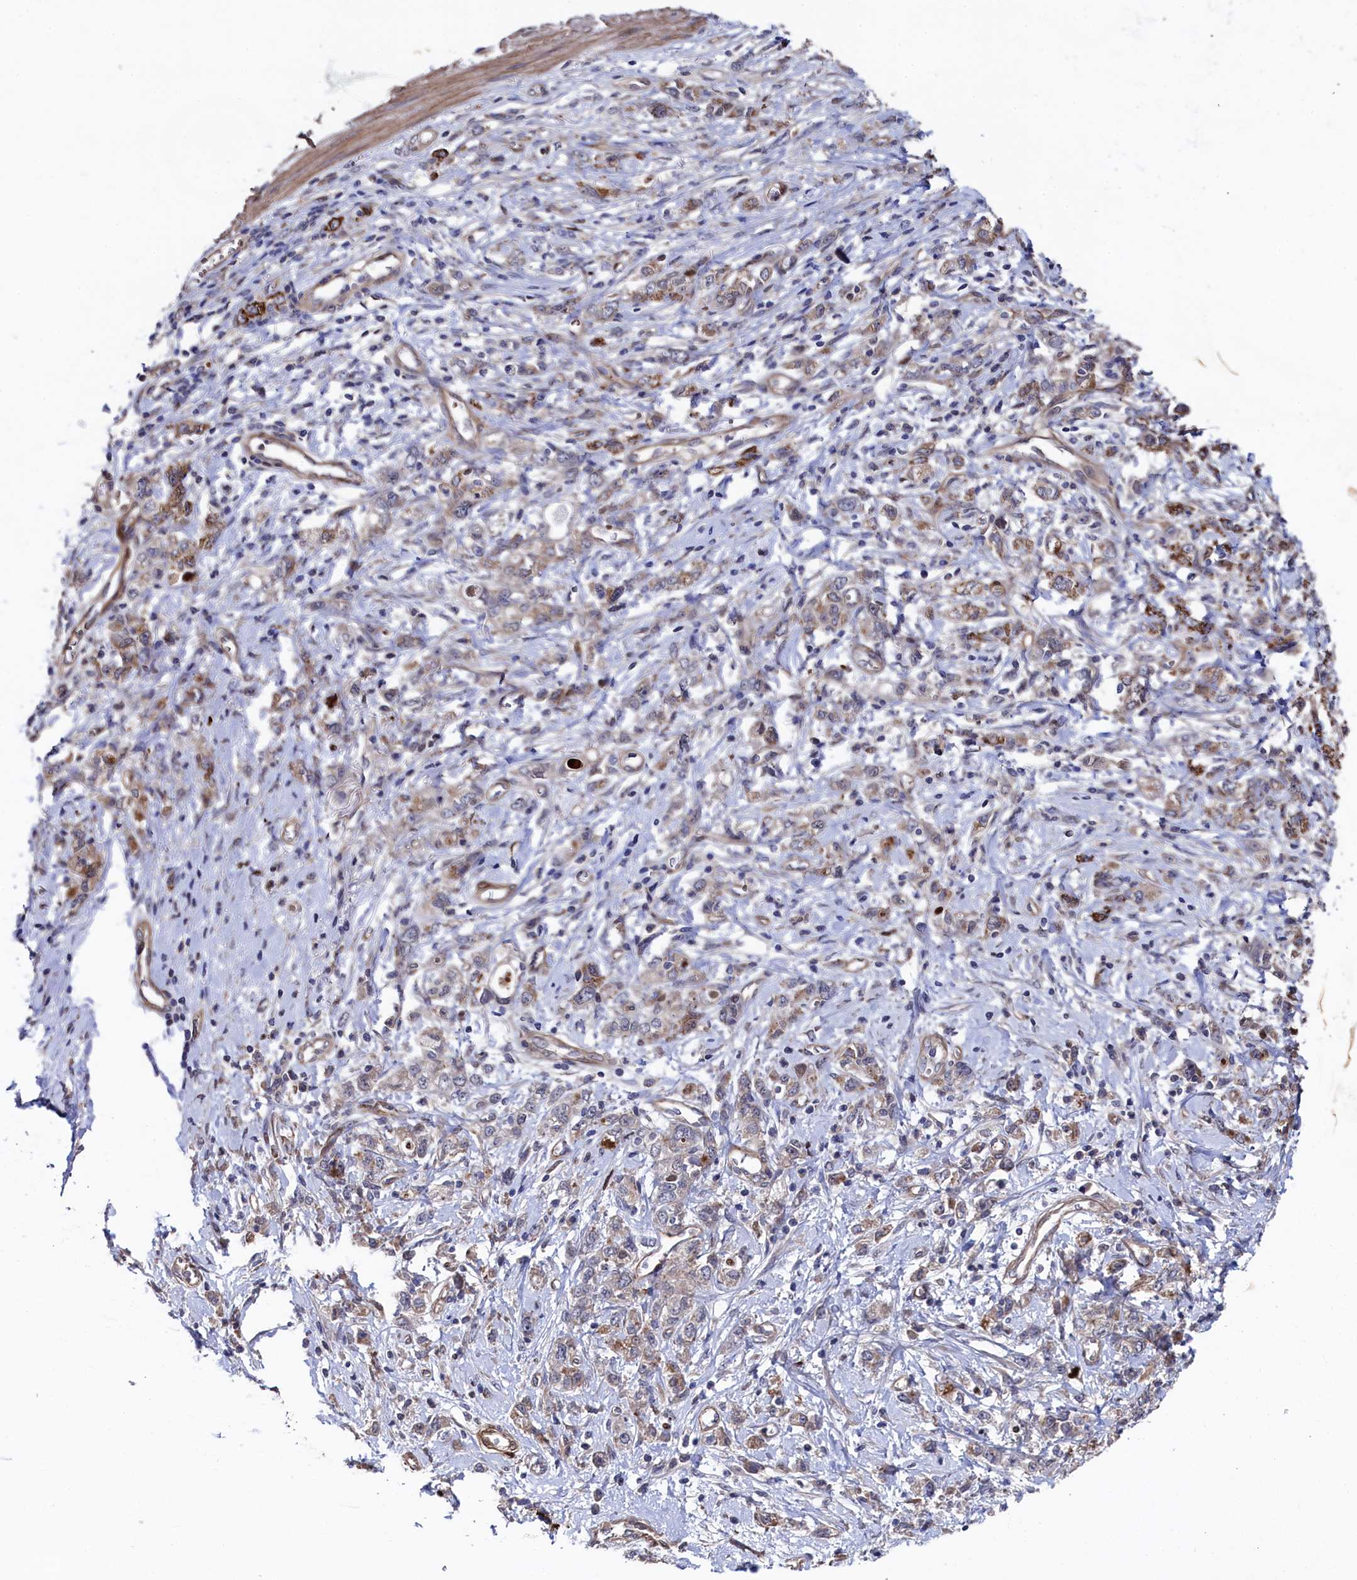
{"staining": {"intensity": "weak", "quantity": "25%-75%", "location": "cytoplasmic/membranous"}, "tissue": "stomach cancer", "cell_type": "Tumor cells", "image_type": "cancer", "snomed": [{"axis": "morphology", "description": "Adenocarcinoma, NOS"}, {"axis": "topography", "description": "Stomach"}], "caption": "Protein staining of stomach cancer (adenocarcinoma) tissue demonstrates weak cytoplasmic/membranous expression in approximately 25%-75% of tumor cells. (DAB (3,3'-diaminobenzidine) = brown stain, brightfield microscopy at high magnification).", "gene": "ZNF891", "patient": {"sex": "female", "age": 76}}